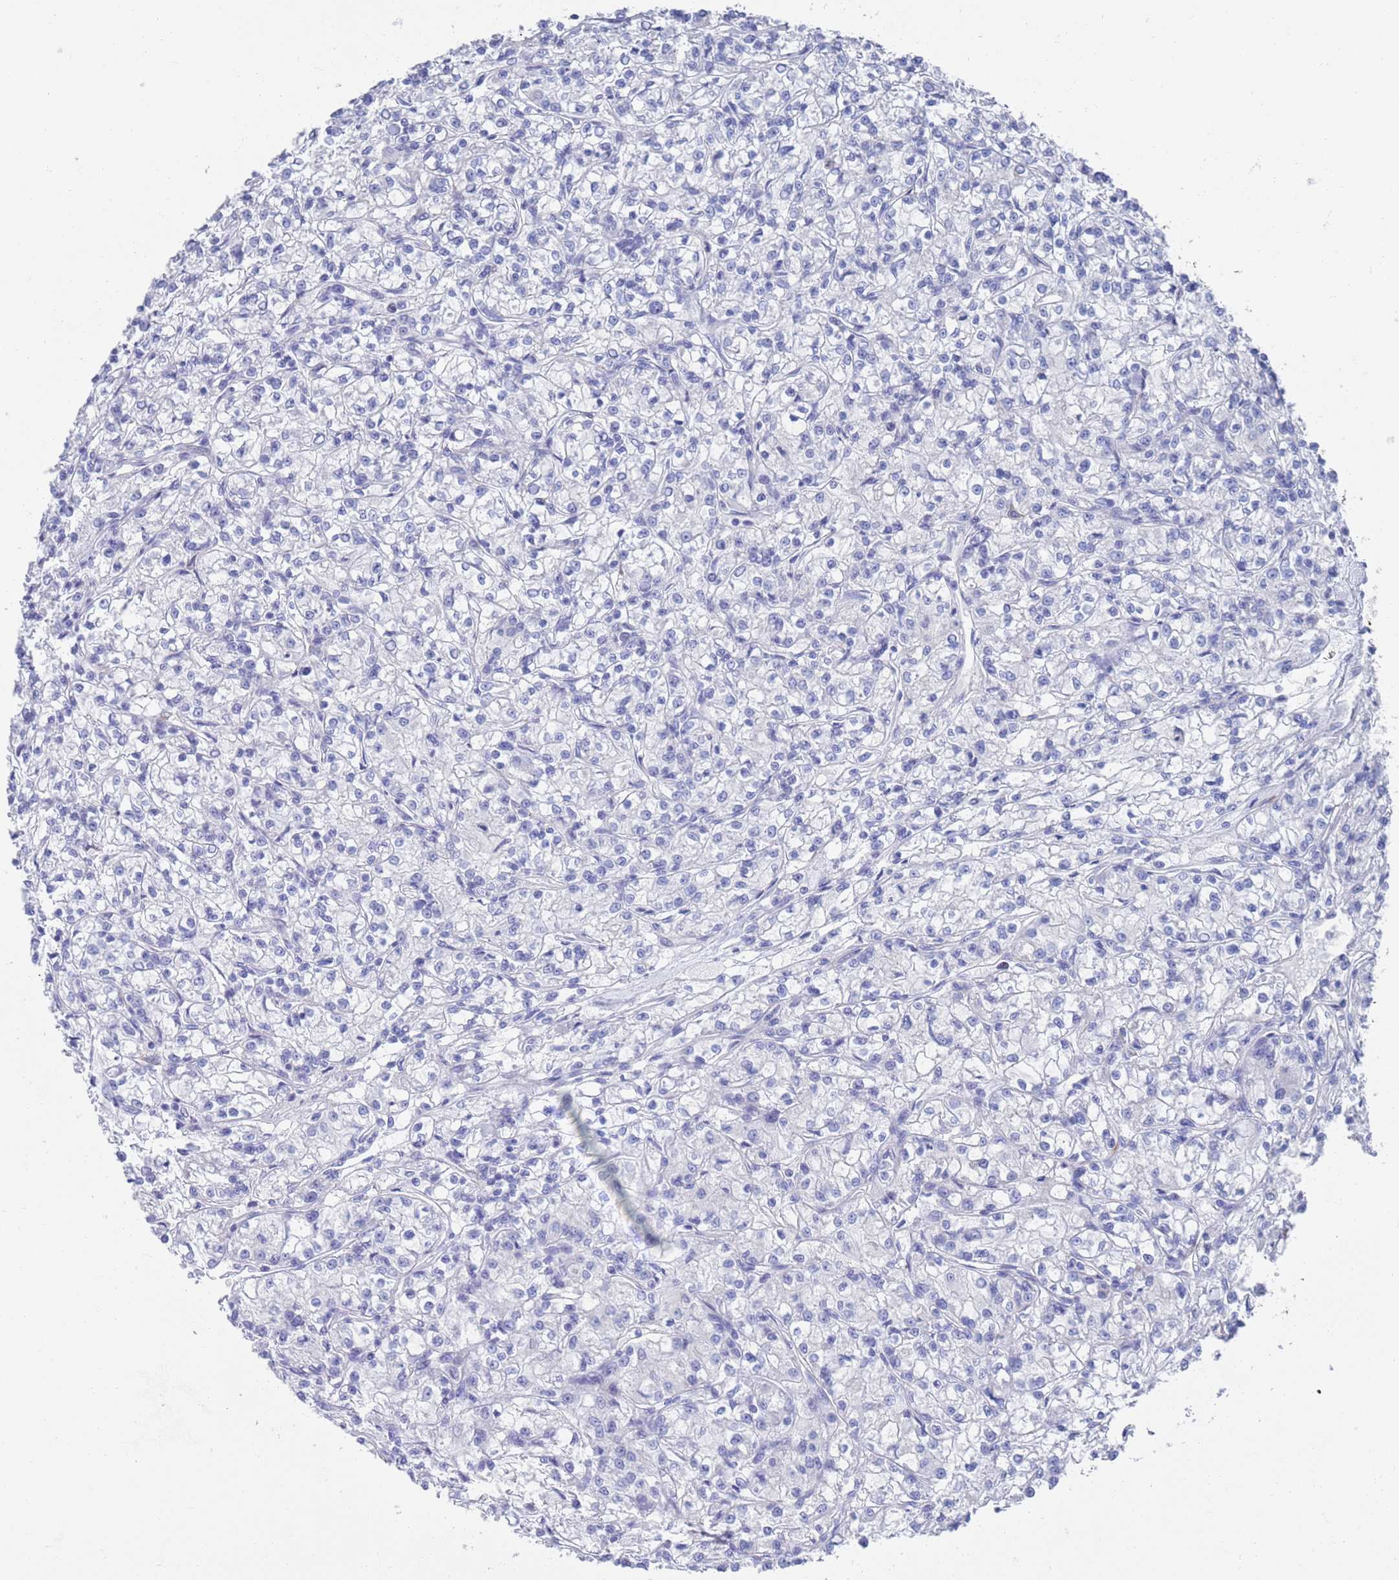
{"staining": {"intensity": "negative", "quantity": "none", "location": "none"}, "tissue": "renal cancer", "cell_type": "Tumor cells", "image_type": "cancer", "snomed": [{"axis": "morphology", "description": "Adenocarcinoma, NOS"}, {"axis": "topography", "description": "Kidney"}], "caption": "The image exhibits no significant staining in tumor cells of renal cancer.", "gene": "MTMR2", "patient": {"sex": "female", "age": 59}}